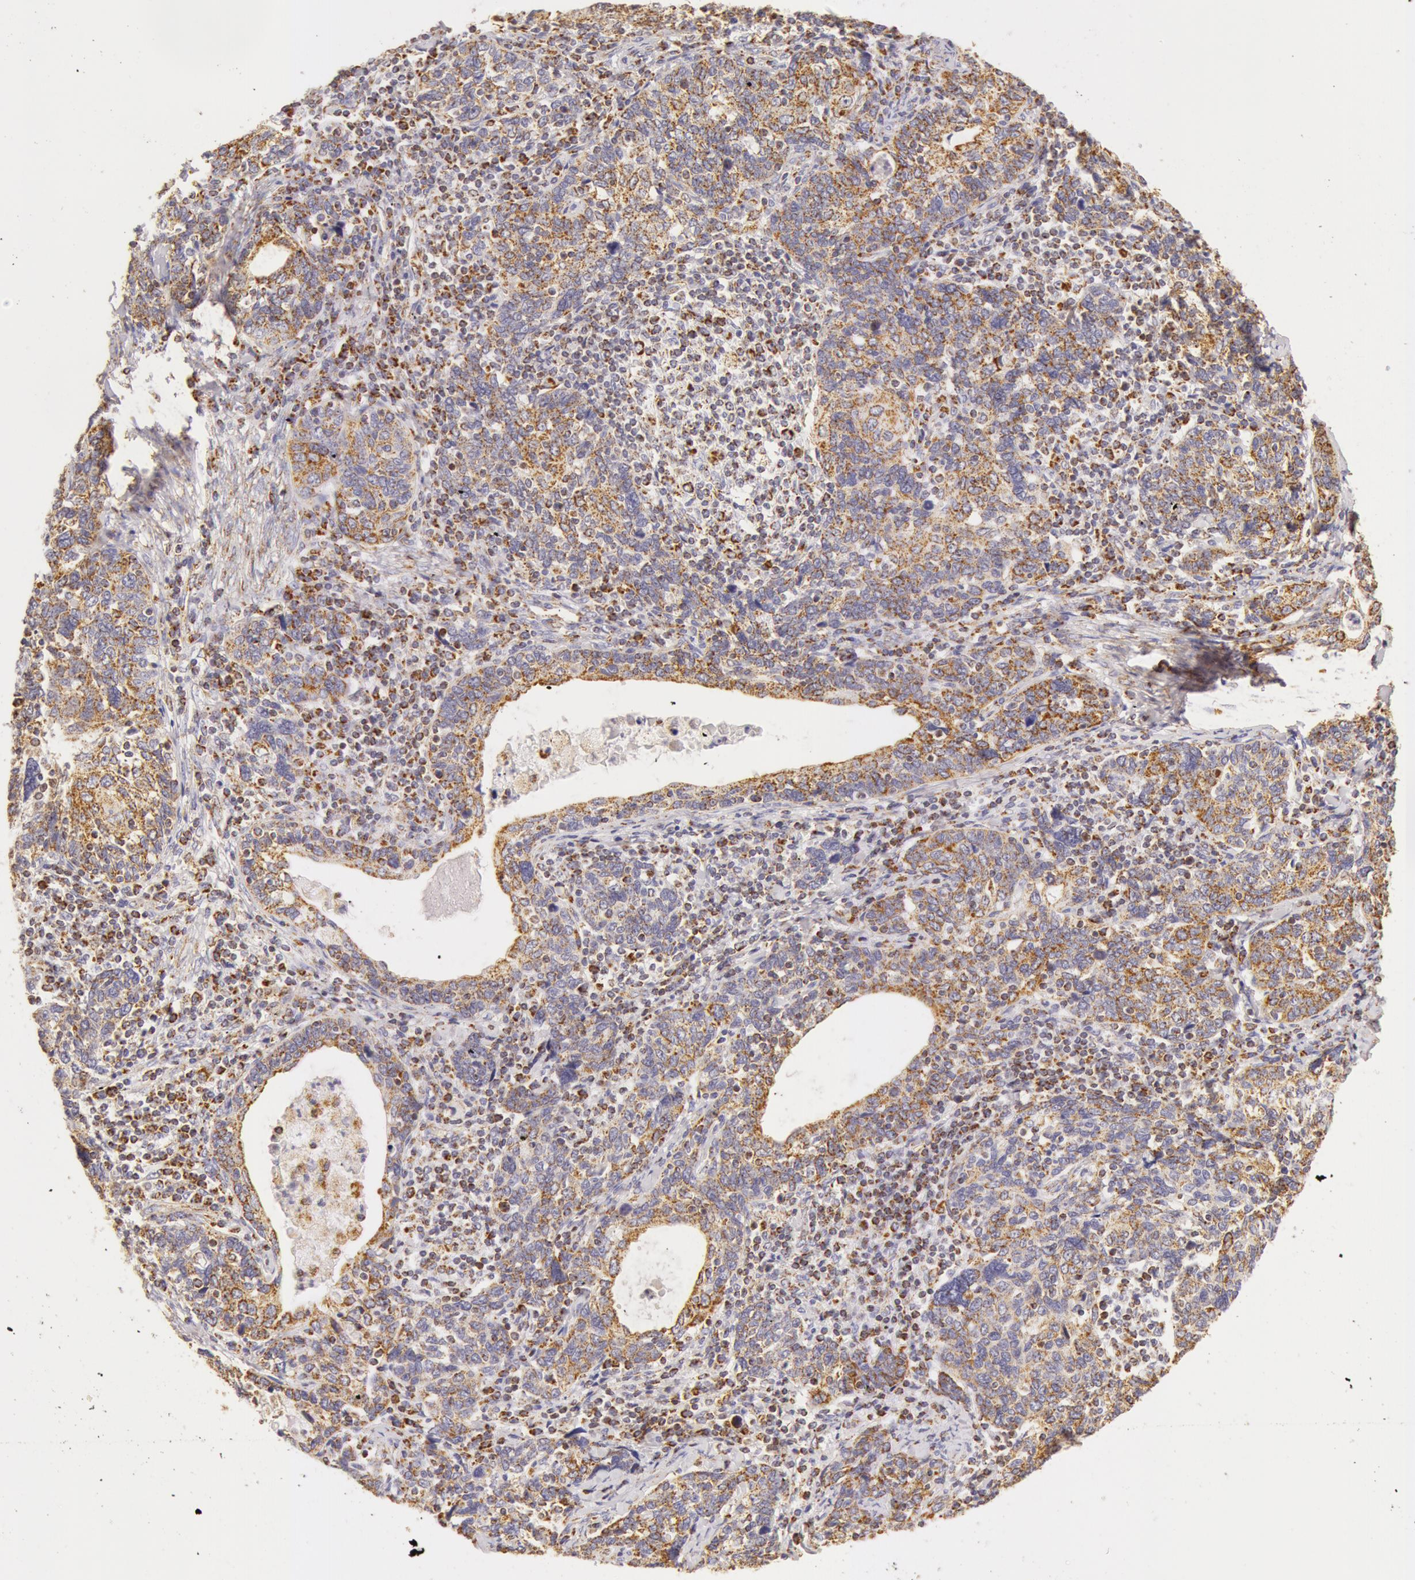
{"staining": {"intensity": "moderate", "quantity": ">75%", "location": "cytoplasmic/membranous"}, "tissue": "cervical cancer", "cell_type": "Tumor cells", "image_type": "cancer", "snomed": [{"axis": "morphology", "description": "Squamous cell carcinoma, NOS"}, {"axis": "topography", "description": "Cervix"}], "caption": "Cervical squamous cell carcinoma stained with a protein marker reveals moderate staining in tumor cells.", "gene": "ATP5F1B", "patient": {"sex": "female", "age": 41}}